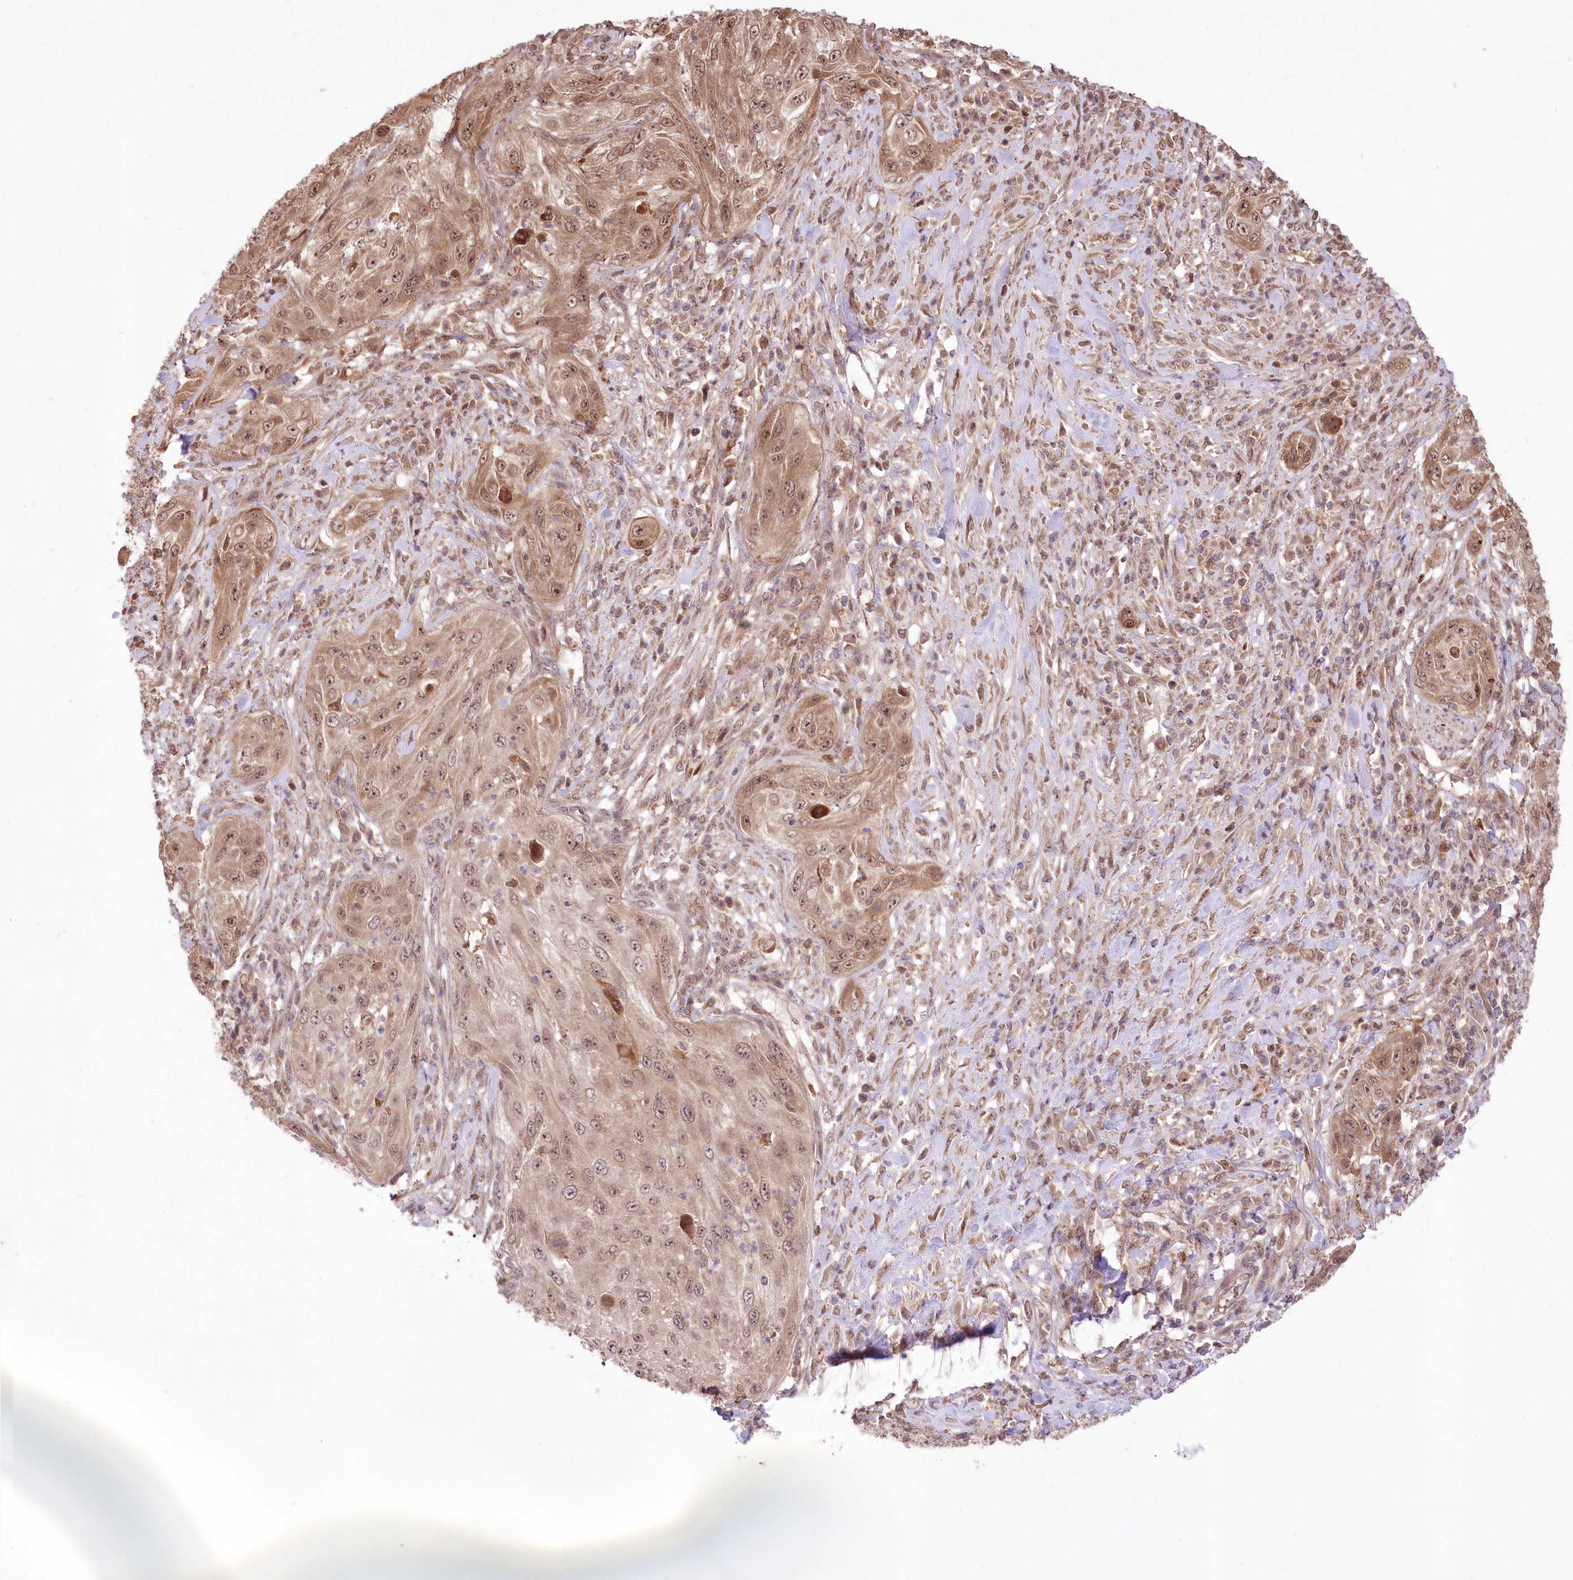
{"staining": {"intensity": "moderate", "quantity": ">75%", "location": "cytoplasmic/membranous,nuclear"}, "tissue": "cervical cancer", "cell_type": "Tumor cells", "image_type": "cancer", "snomed": [{"axis": "morphology", "description": "Squamous cell carcinoma, NOS"}, {"axis": "topography", "description": "Cervix"}], "caption": "The micrograph exhibits staining of cervical cancer, revealing moderate cytoplasmic/membranous and nuclear protein staining (brown color) within tumor cells. (brown staining indicates protein expression, while blue staining denotes nuclei).", "gene": "HELT", "patient": {"sex": "female", "age": 42}}